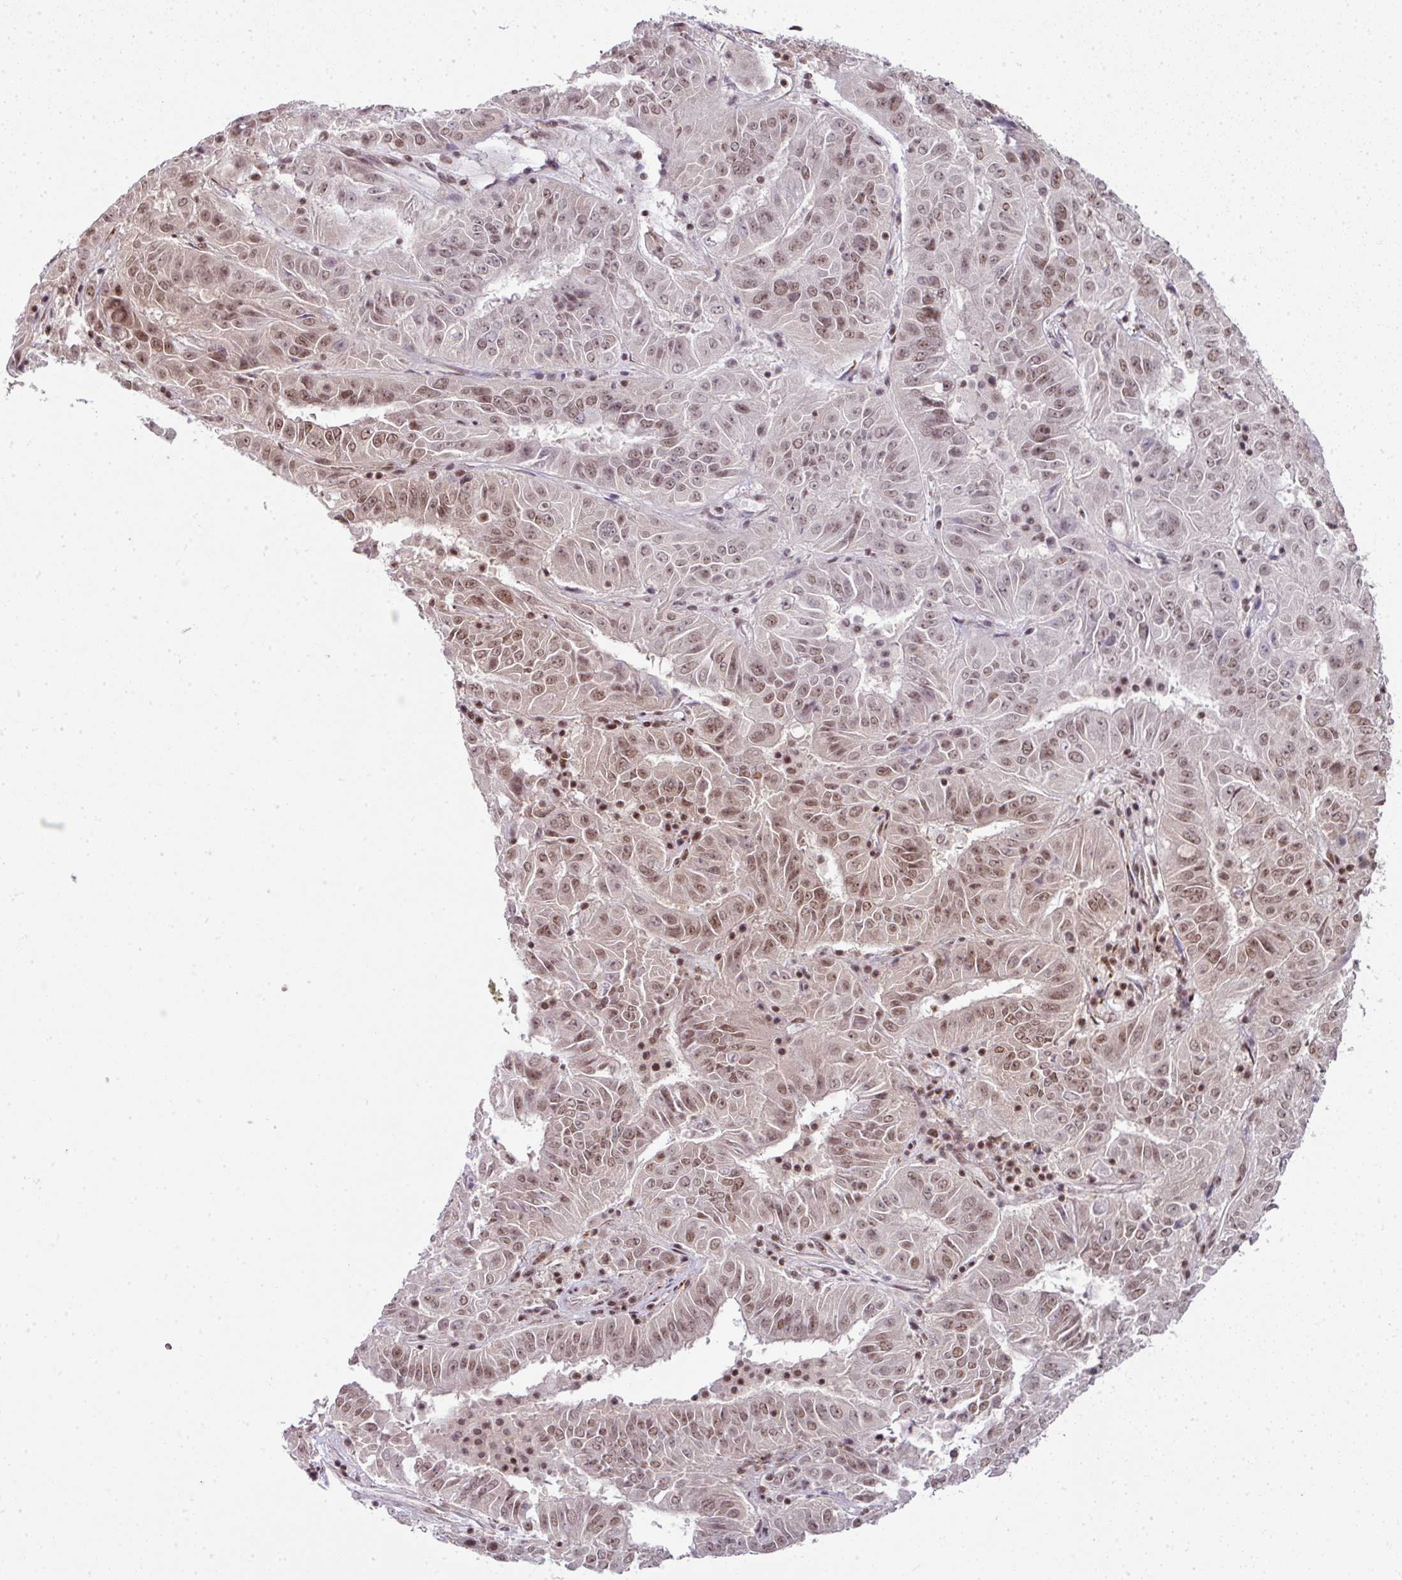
{"staining": {"intensity": "moderate", "quantity": ">75%", "location": "nuclear"}, "tissue": "pancreatic cancer", "cell_type": "Tumor cells", "image_type": "cancer", "snomed": [{"axis": "morphology", "description": "Adenocarcinoma, NOS"}, {"axis": "topography", "description": "Pancreas"}], "caption": "A brown stain shows moderate nuclear staining of a protein in pancreatic cancer tumor cells.", "gene": "NFYA", "patient": {"sex": "male", "age": 63}}